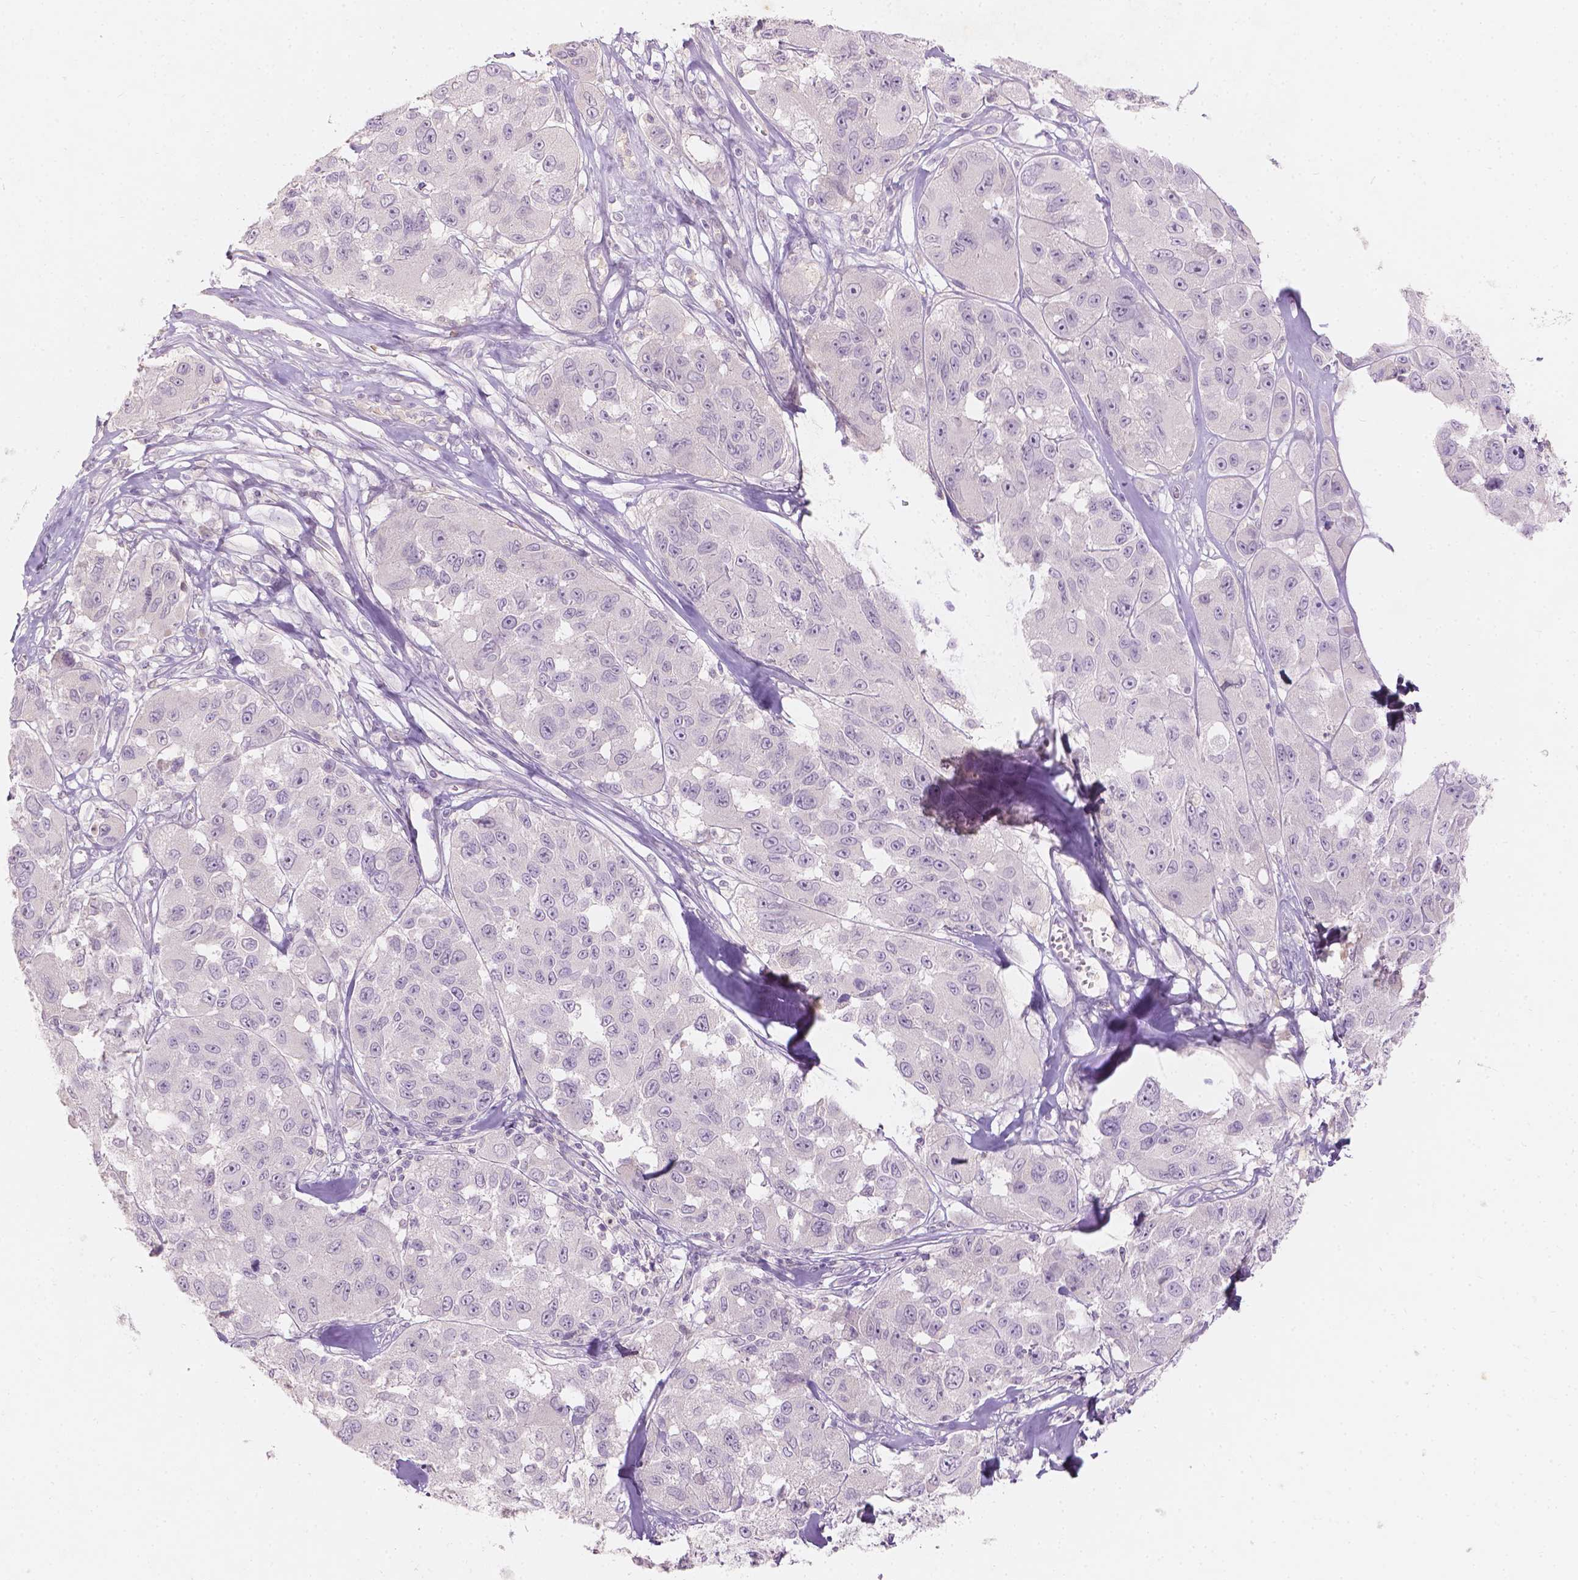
{"staining": {"intensity": "negative", "quantity": "none", "location": "none"}, "tissue": "melanoma", "cell_type": "Tumor cells", "image_type": "cancer", "snomed": [{"axis": "morphology", "description": "Malignant melanoma, NOS"}, {"axis": "topography", "description": "Skin"}], "caption": "Immunohistochemistry (IHC) photomicrograph of melanoma stained for a protein (brown), which demonstrates no expression in tumor cells.", "gene": "DCAF4L1", "patient": {"sex": "female", "age": 66}}